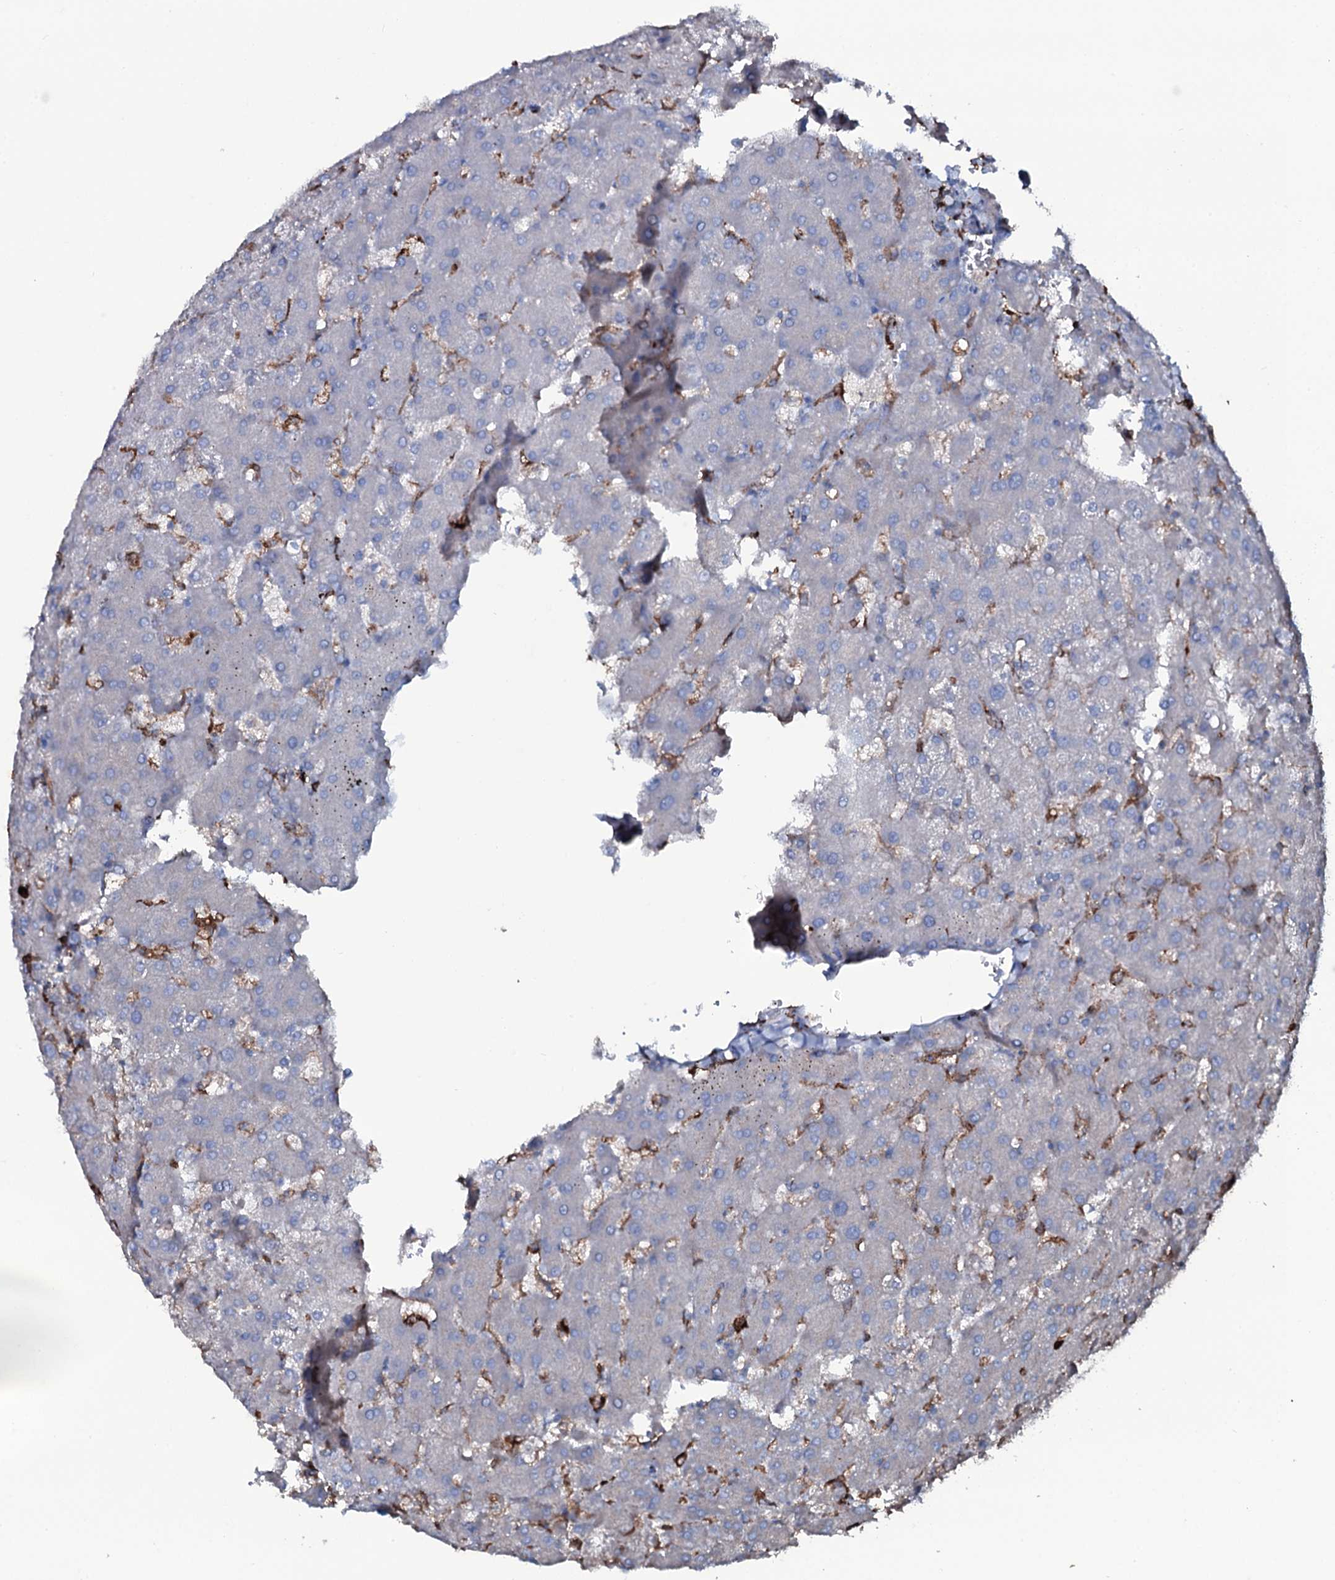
{"staining": {"intensity": "negative", "quantity": "none", "location": "none"}, "tissue": "liver", "cell_type": "Cholangiocytes", "image_type": "normal", "snomed": [{"axis": "morphology", "description": "Normal tissue, NOS"}, {"axis": "topography", "description": "Liver"}], "caption": "A high-resolution histopathology image shows immunohistochemistry (IHC) staining of unremarkable liver, which shows no significant staining in cholangiocytes.", "gene": "OSBPL2", "patient": {"sex": "female", "age": 63}}